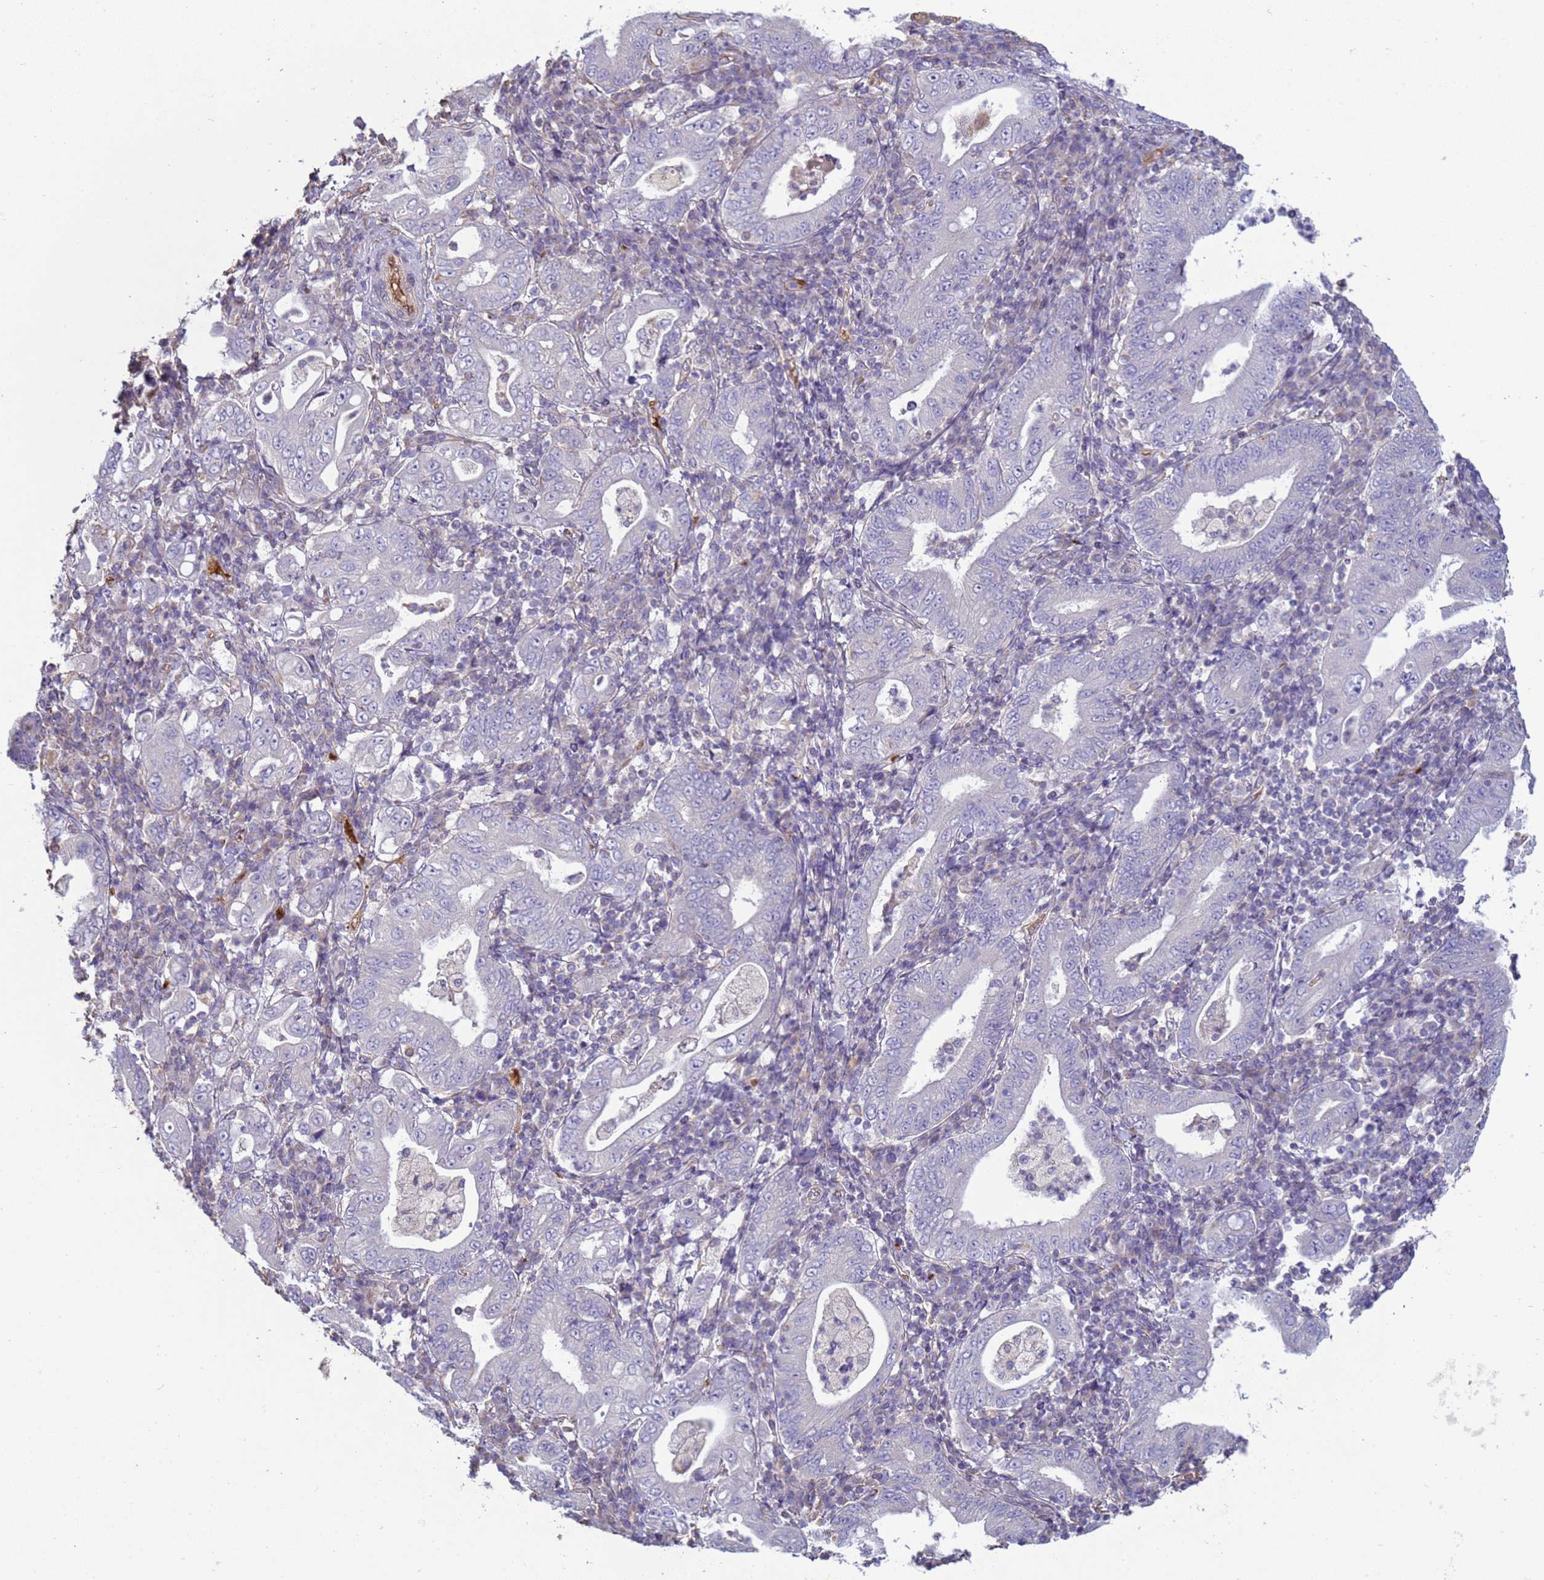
{"staining": {"intensity": "negative", "quantity": "none", "location": "none"}, "tissue": "stomach cancer", "cell_type": "Tumor cells", "image_type": "cancer", "snomed": [{"axis": "morphology", "description": "Normal tissue, NOS"}, {"axis": "morphology", "description": "Adenocarcinoma, NOS"}, {"axis": "topography", "description": "Esophagus"}, {"axis": "topography", "description": "Stomach, upper"}, {"axis": "topography", "description": "Peripheral nerve tissue"}], "caption": "An immunohistochemistry (IHC) image of stomach cancer is shown. There is no staining in tumor cells of stomach cancer.", "gene": "SGIP1", "patient": {"sex": "male", "age": 62}}